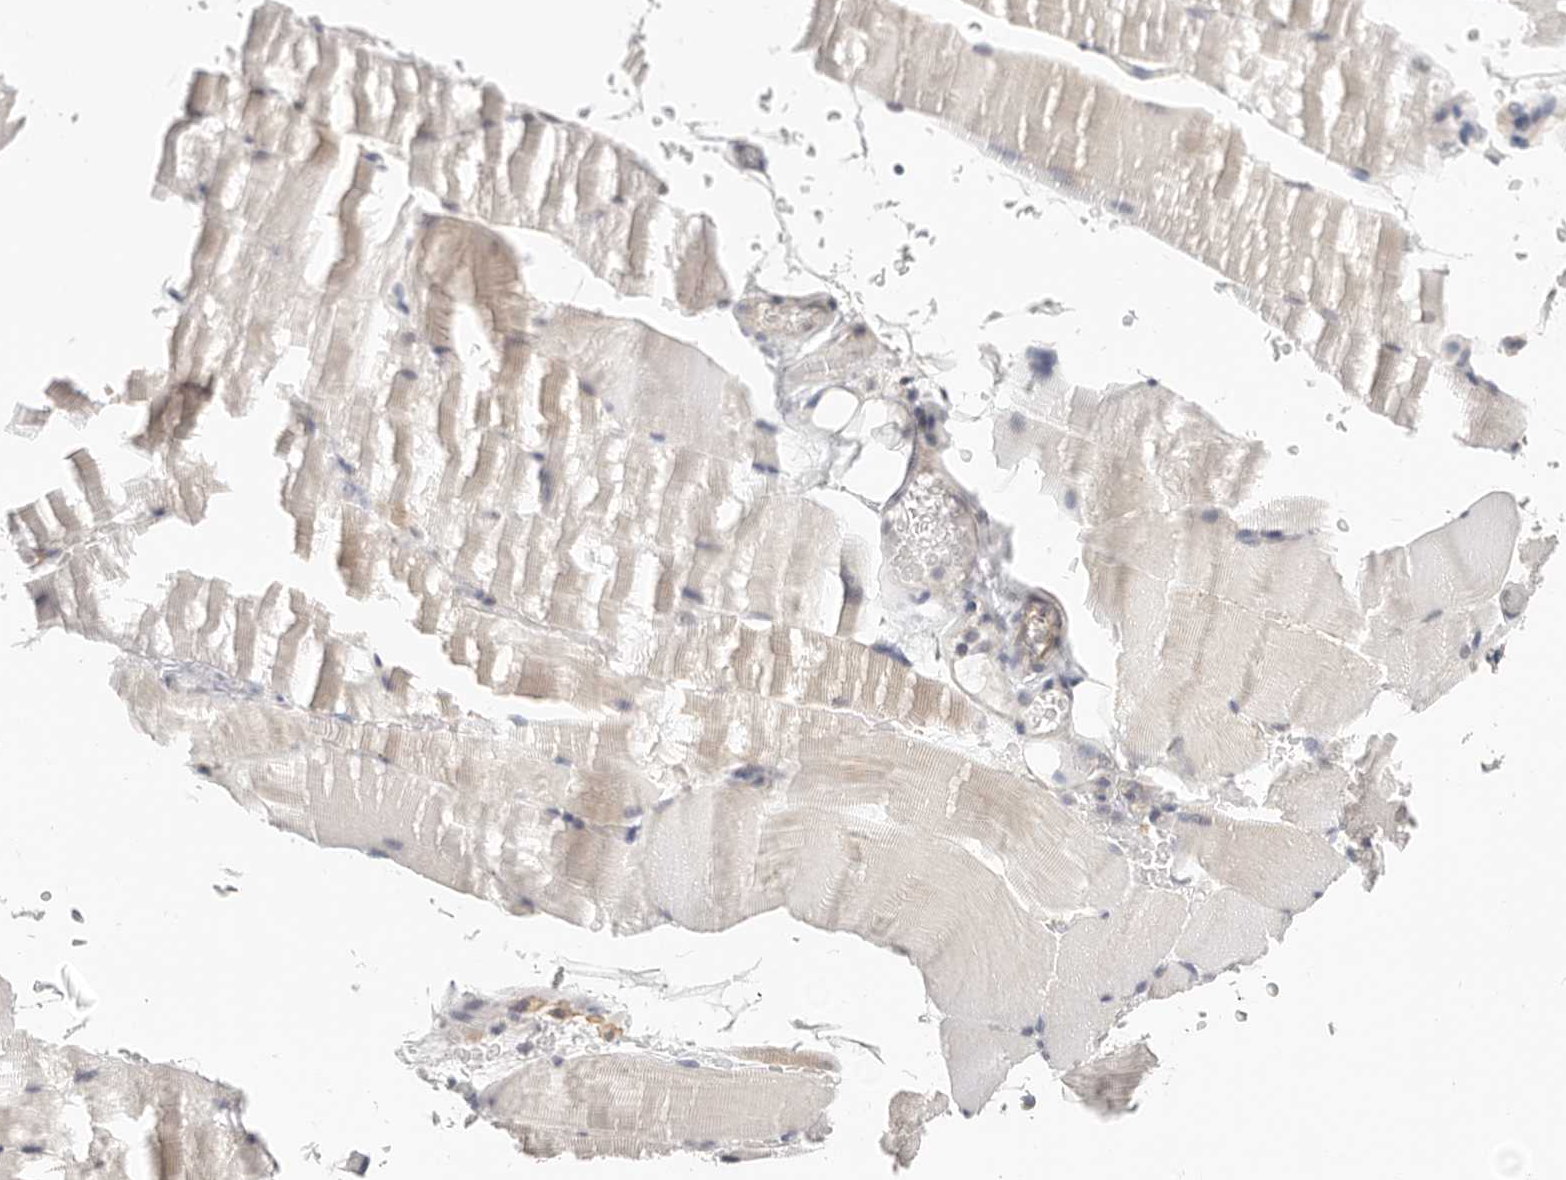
{"staining": {"intensity": "negative", "quantity": "none", "location": "none"}, "tissue": "skeletal muscle", "cell_type": "Myocytes", "image_type": "normal", "snomed": [{"axis": "morphology", "description": "Normal tissue, NOS"}, {"axis": "topography", "description": "Skeletal muscle"}, {"axis": "topography", "description": "Parathyroid gland"}], "caption": "Immunohistochemistry (IHC) photomicrograph of benign skeletal muscle: human skeletal muscle stained with DAB (3,3'-diaminobenzidine) demonstrates no significant protein staining in myocytes. (DAB (3,3'-diaminobenzidine) immunohistochemistry (IHC), high magnification).", "gene": "AFDN", "patient": {"sex": "female", "age": 37}}